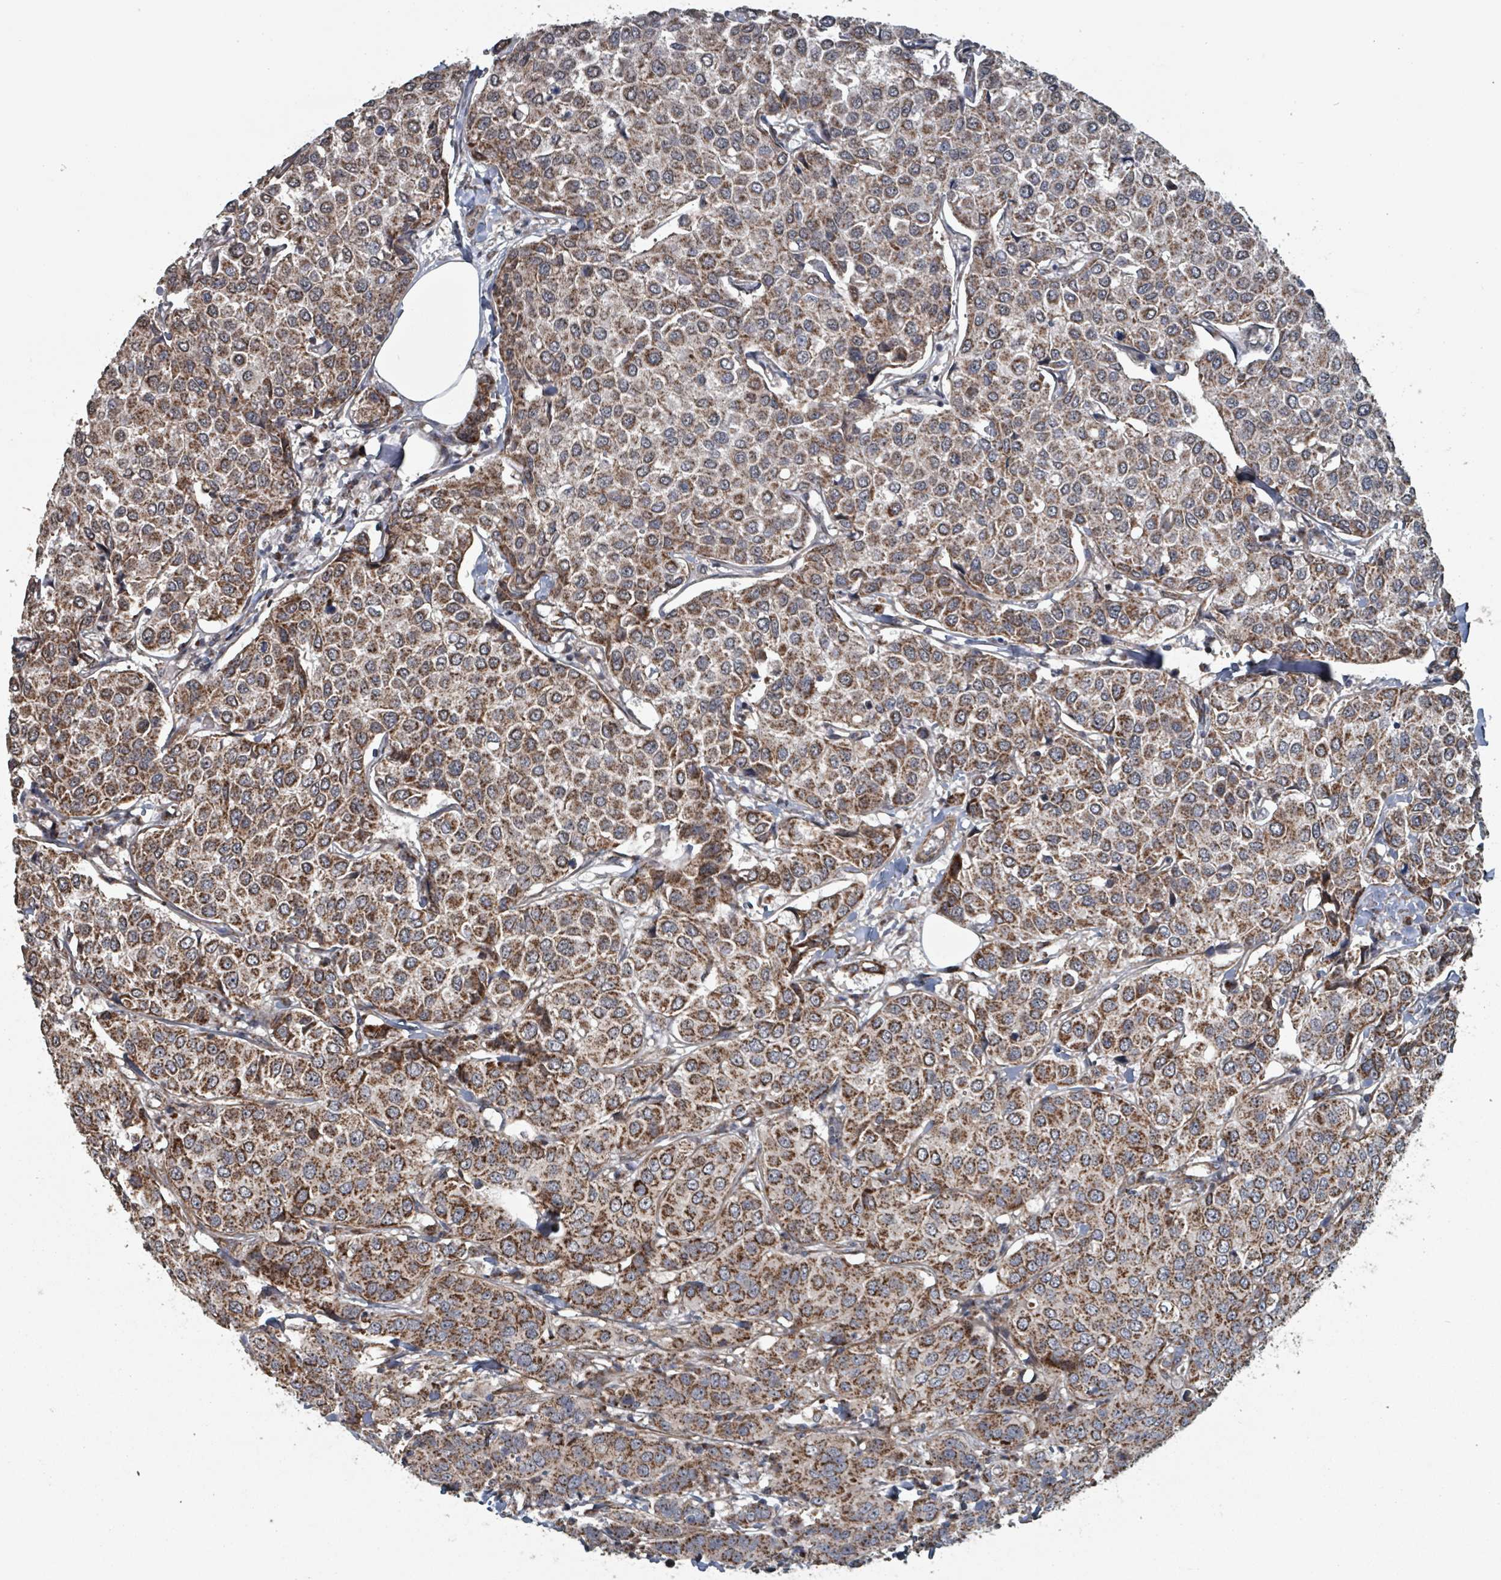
{"staining": {"intensity": "moderate", "quantity": ">75%", "location": "cytoplasmic/membranous"}, "tissue": "breast cancer", "cell_type": "Tumor cells", "image_type": "cancer", "snomed": [{"axis": "morphology", "description": "Duct carcinoma"}, {"axis": "topography", "description": "Breast"}], "caption": "IHC micrograph of neoplastic tissue: human intraductal carcinoma (breast) stained using IHC displays medium levels of moderate protein expression localized specifically in the cytoplasmic/membranous of tumor cells, appearing as a cytoplasmic/membranous brown color.", "gene": "MRPL4", "patient": {"sex": "female", "age": 55}}